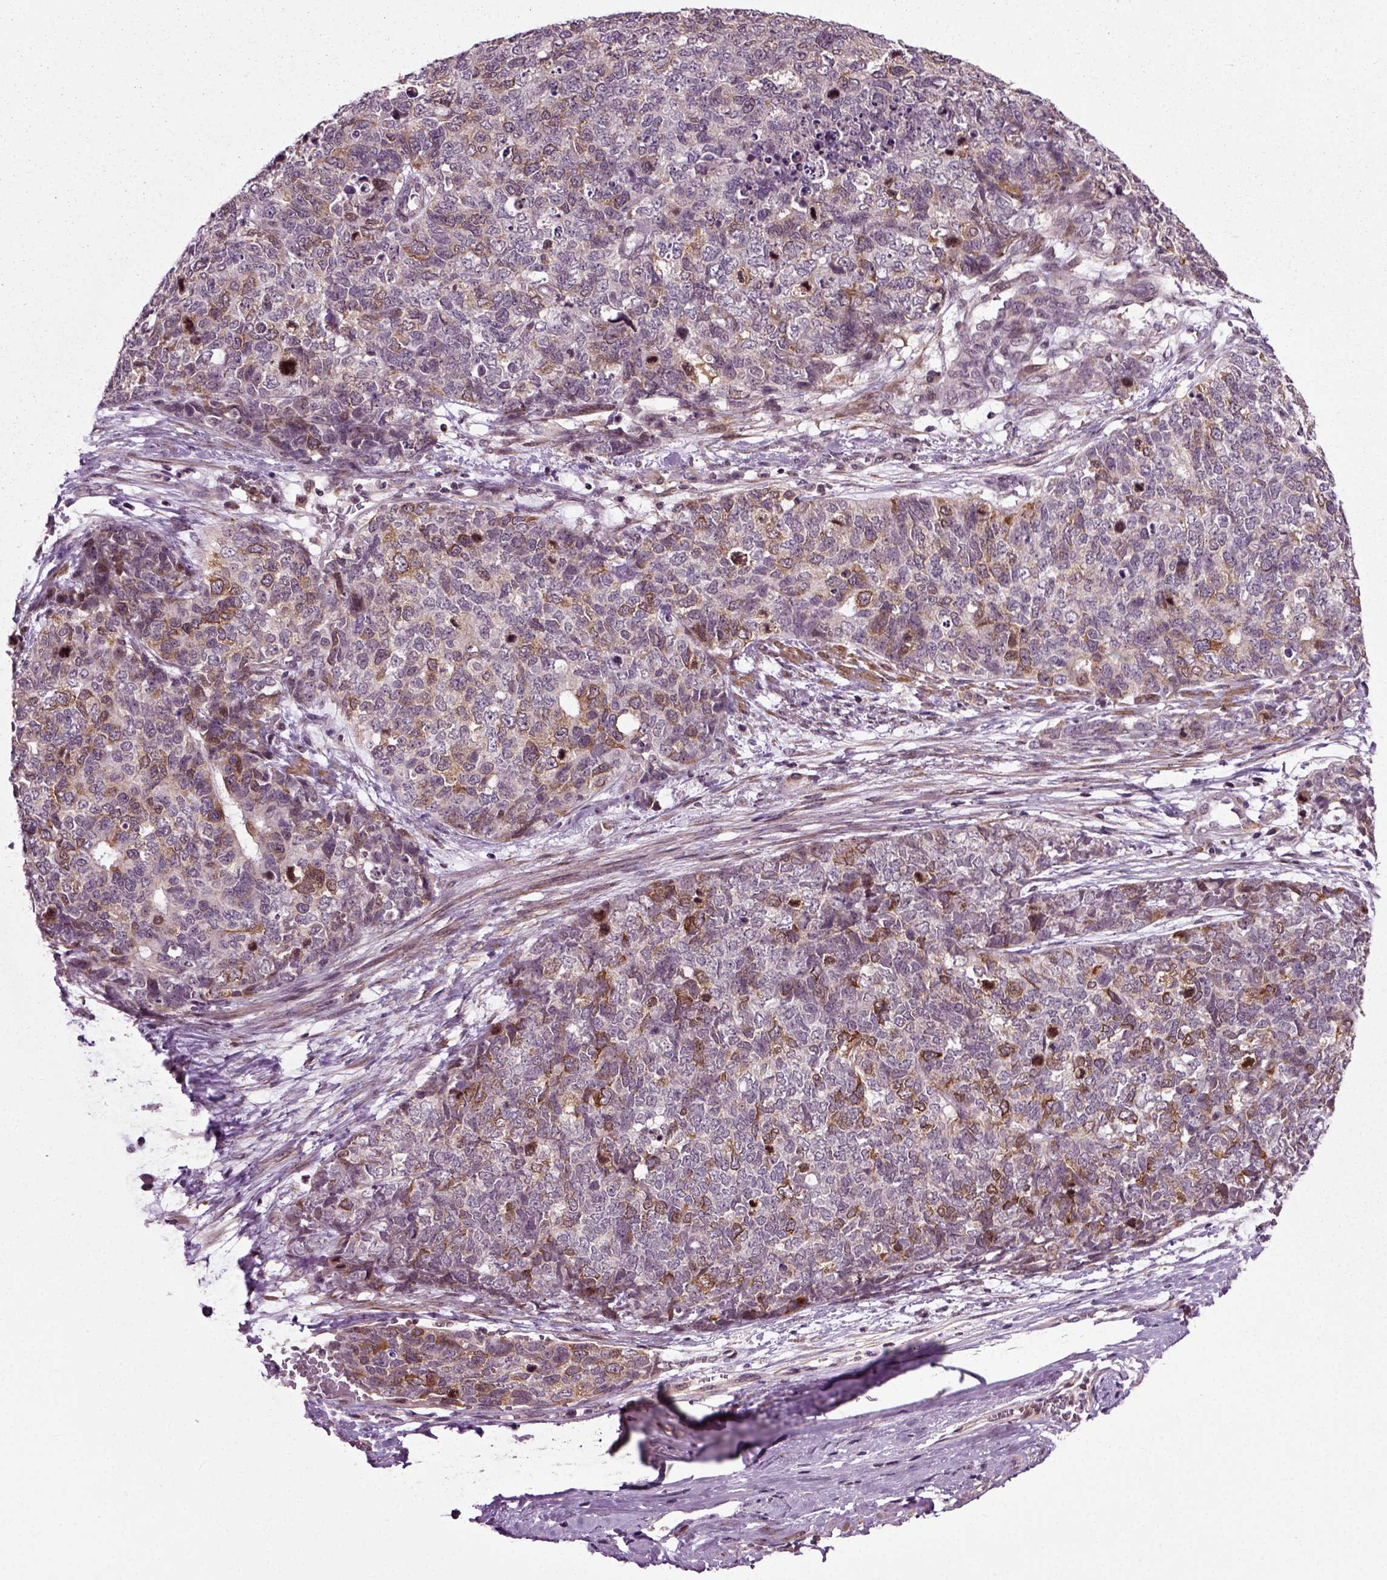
{"staining": {"intensity": "moderate", "quantity": "<25%", "location": "cytoplasmic/membranous"}, "tissue": "cervical cancer", "cell_type": "Tumor cells", "image_type": "cancer", "snomed": [{"axis": "morphology", "description": "Squamous cell carcinoma, NOS"}, {"axis": "topography", "description": "Cervix"}], "caption": "High-power microscopy captured an immunohistochemistry photomicrograph of cervical squamous cell carcinoma, revealing moderate cytoplasmic/membranous positivity in about <25% of tumor cells. (DAB IHC with brightfield microscopy, high magnification).", "gene": "KNSTRN", "patient": {"sex": "female", "age": 63}}